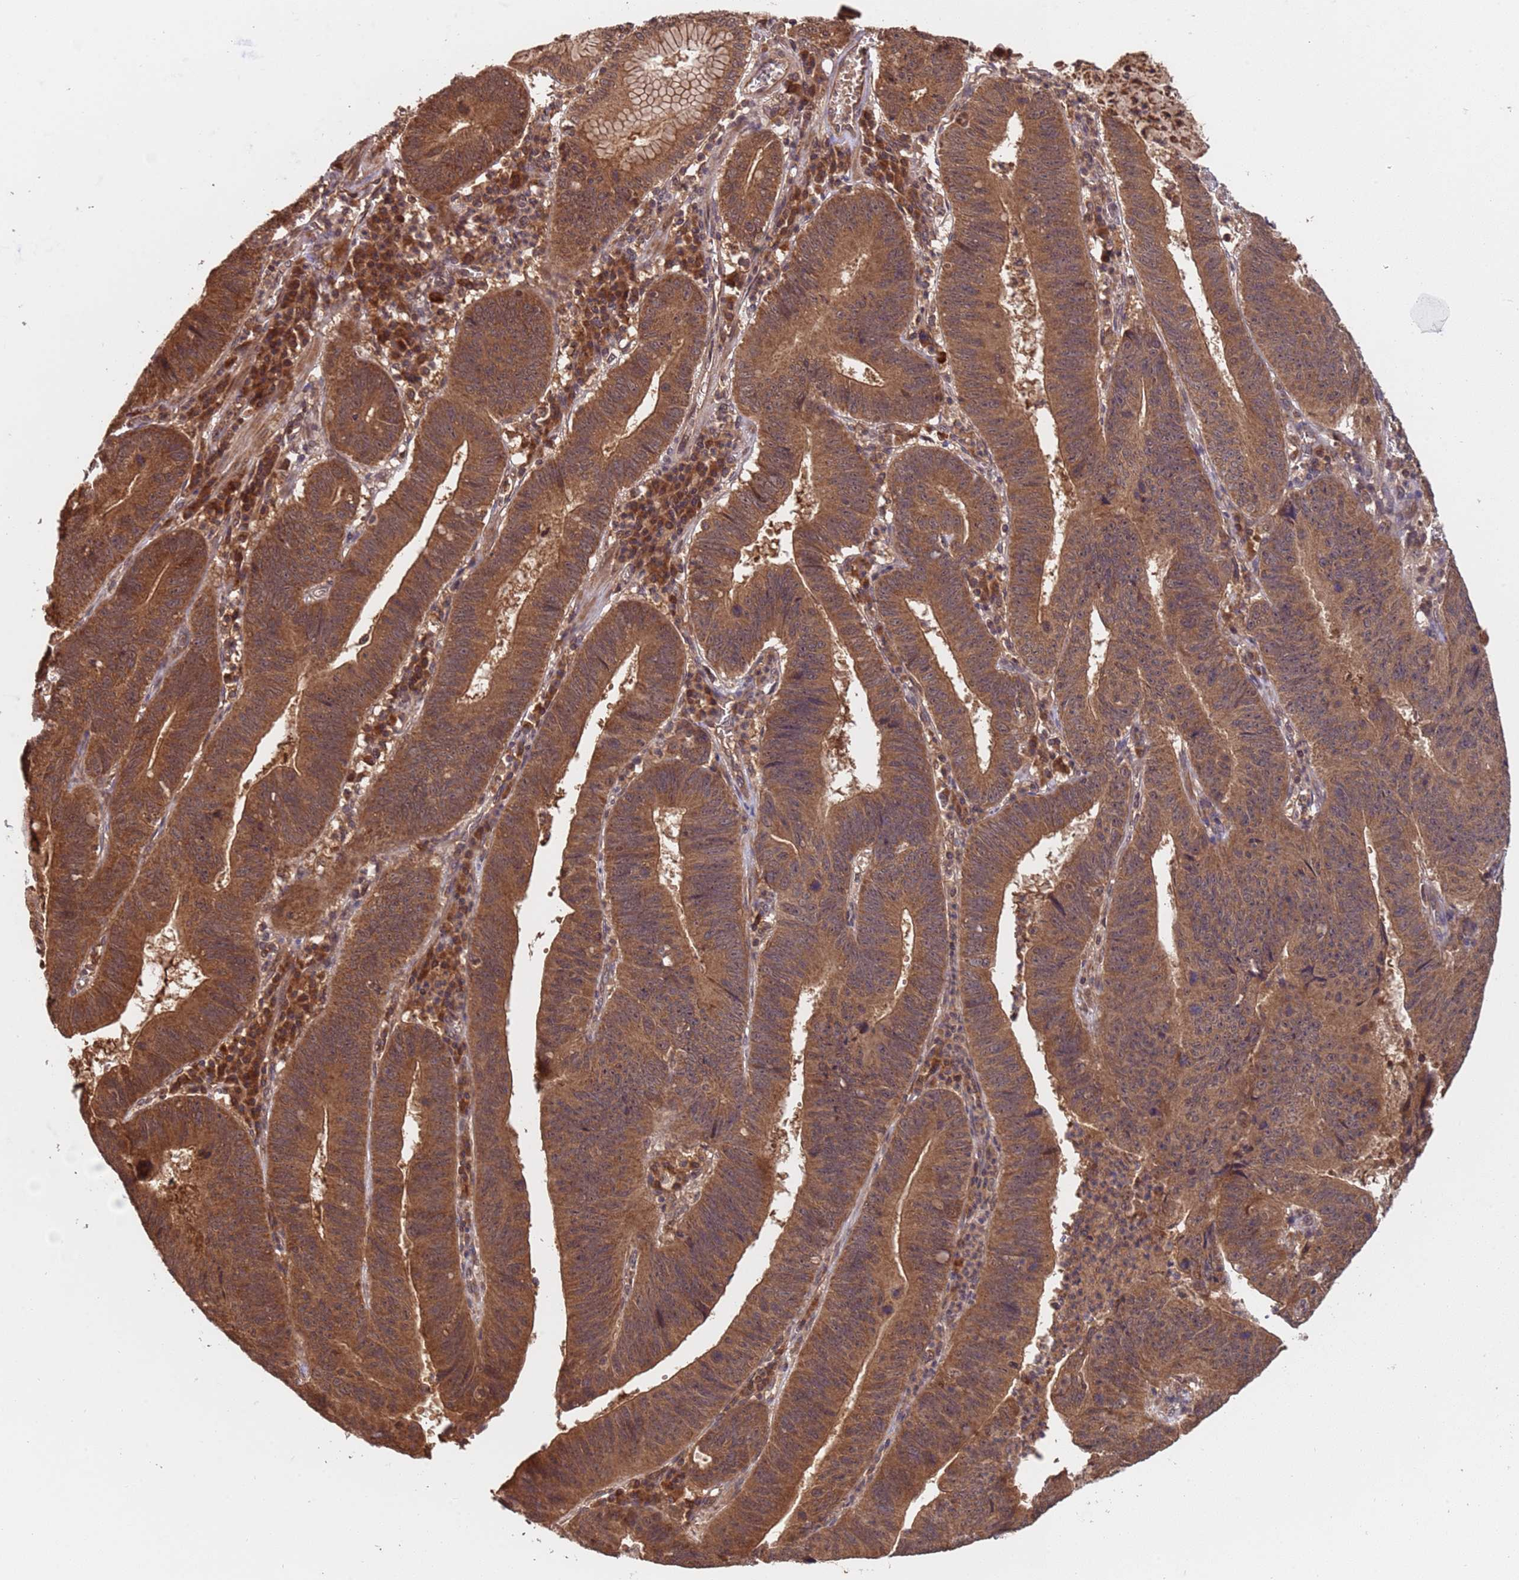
{"staining": {"intensity": "strong", "quantity": ">75%", "location": "cytoplasmic/membranous"}, "tissue": "stomach cancer", "cell_type": "Tumor cells", "image_type": "cancer", "snomed": [{"axis": "morphology", "description": "Adenocarcinoma, NOS"}, {"axis": "topography", "description": "Stomach"}], "caption": "DAB (3,3'-diaminobenzidine) immunohistochemical staining of stomach cancer (adenocarcinoma) reveals strong cytoplasmic/membranous protein staining in approximately >75% of tumor cells.", "gene": "ERI1", "patient": {"sex": "male", "age": 59}}